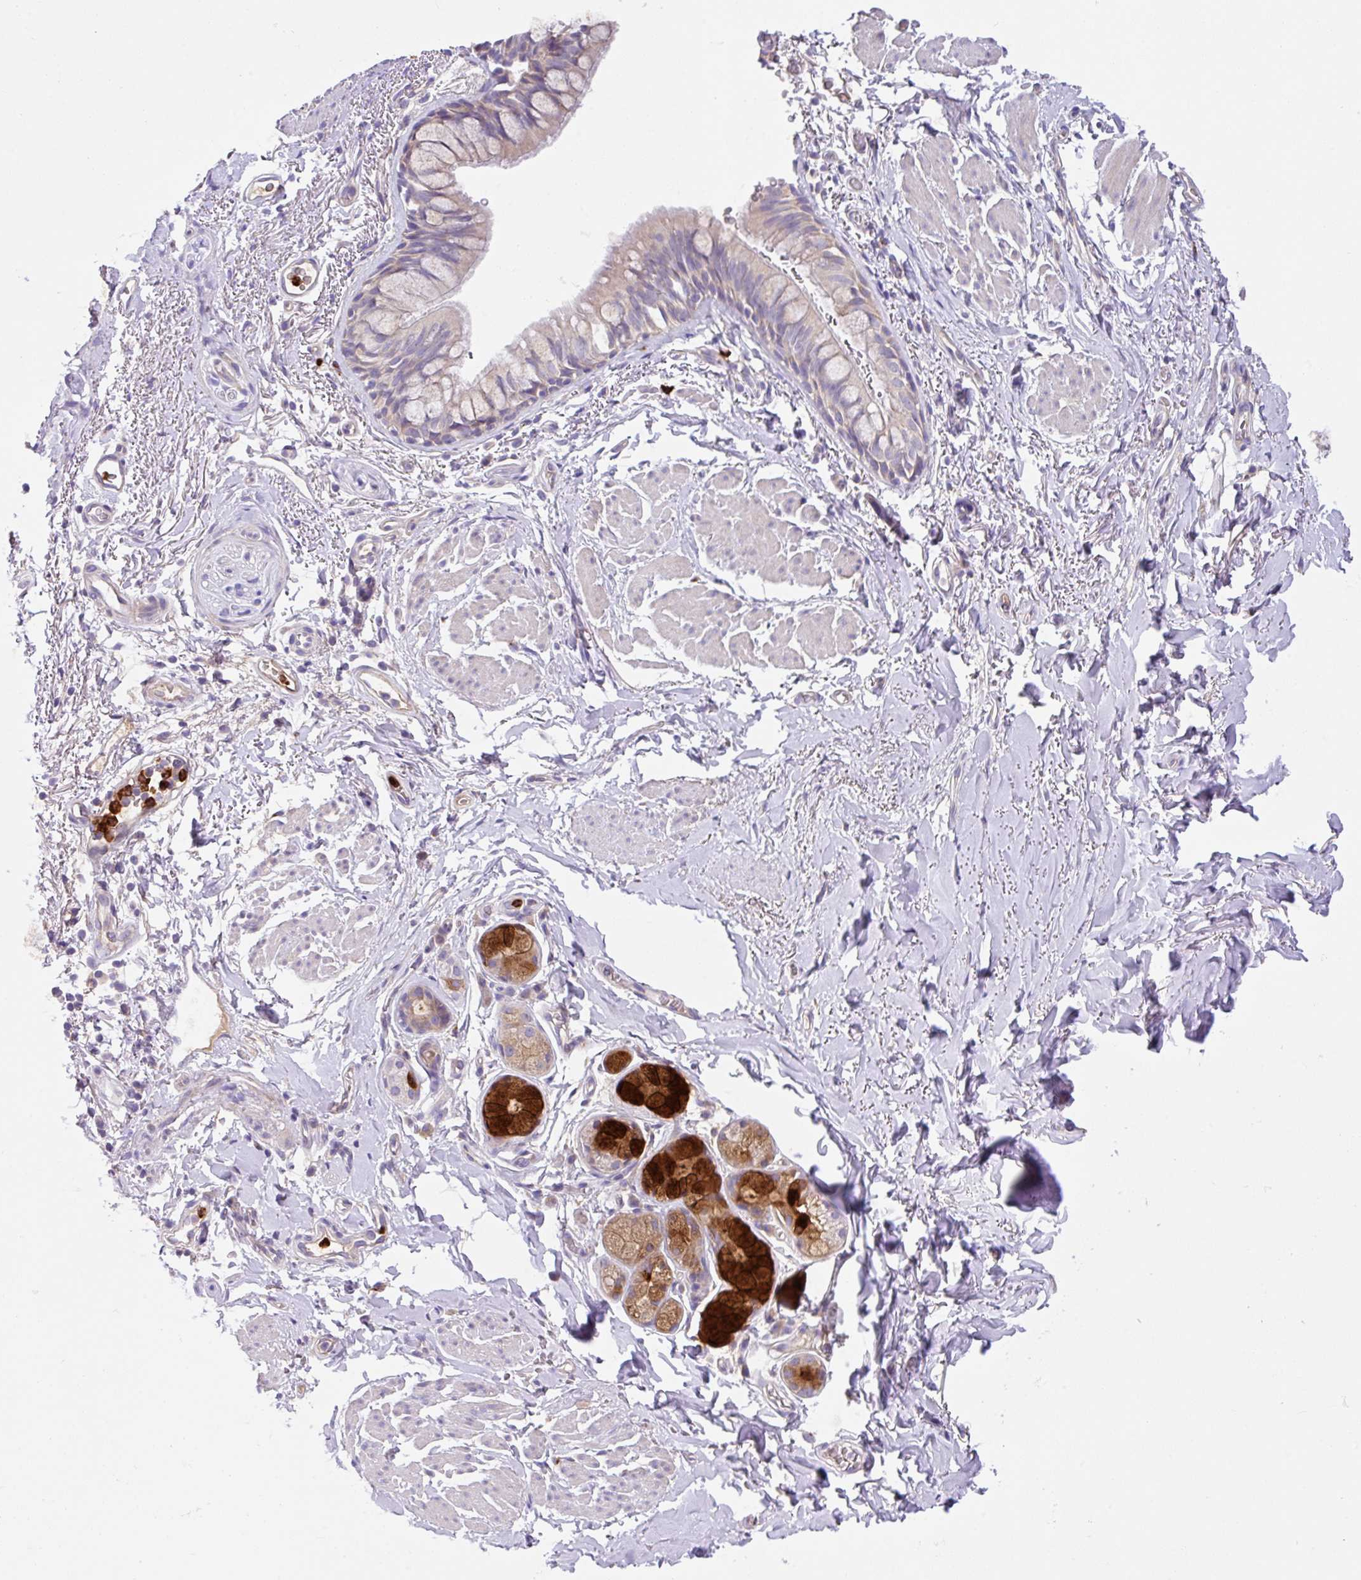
{"staining": {"intensity": "negative", "quantity": "none", "location": "none"}, "tissue": "bronchus", "cell_type": "Respiratory epithelial cells", "image_type": "normal", "snomed": [{"axis": "morphology", "description": "Normal tissue, NOS"}, {"axis": "topography", "description": "Bronchus"}], "caption": "A photomicrograph of bronchus stained for a protein reveals no brown staining in respiratory epithelial cells.", "gene": "CRISP3", "patient": {"sex": "male", "age": 67}}